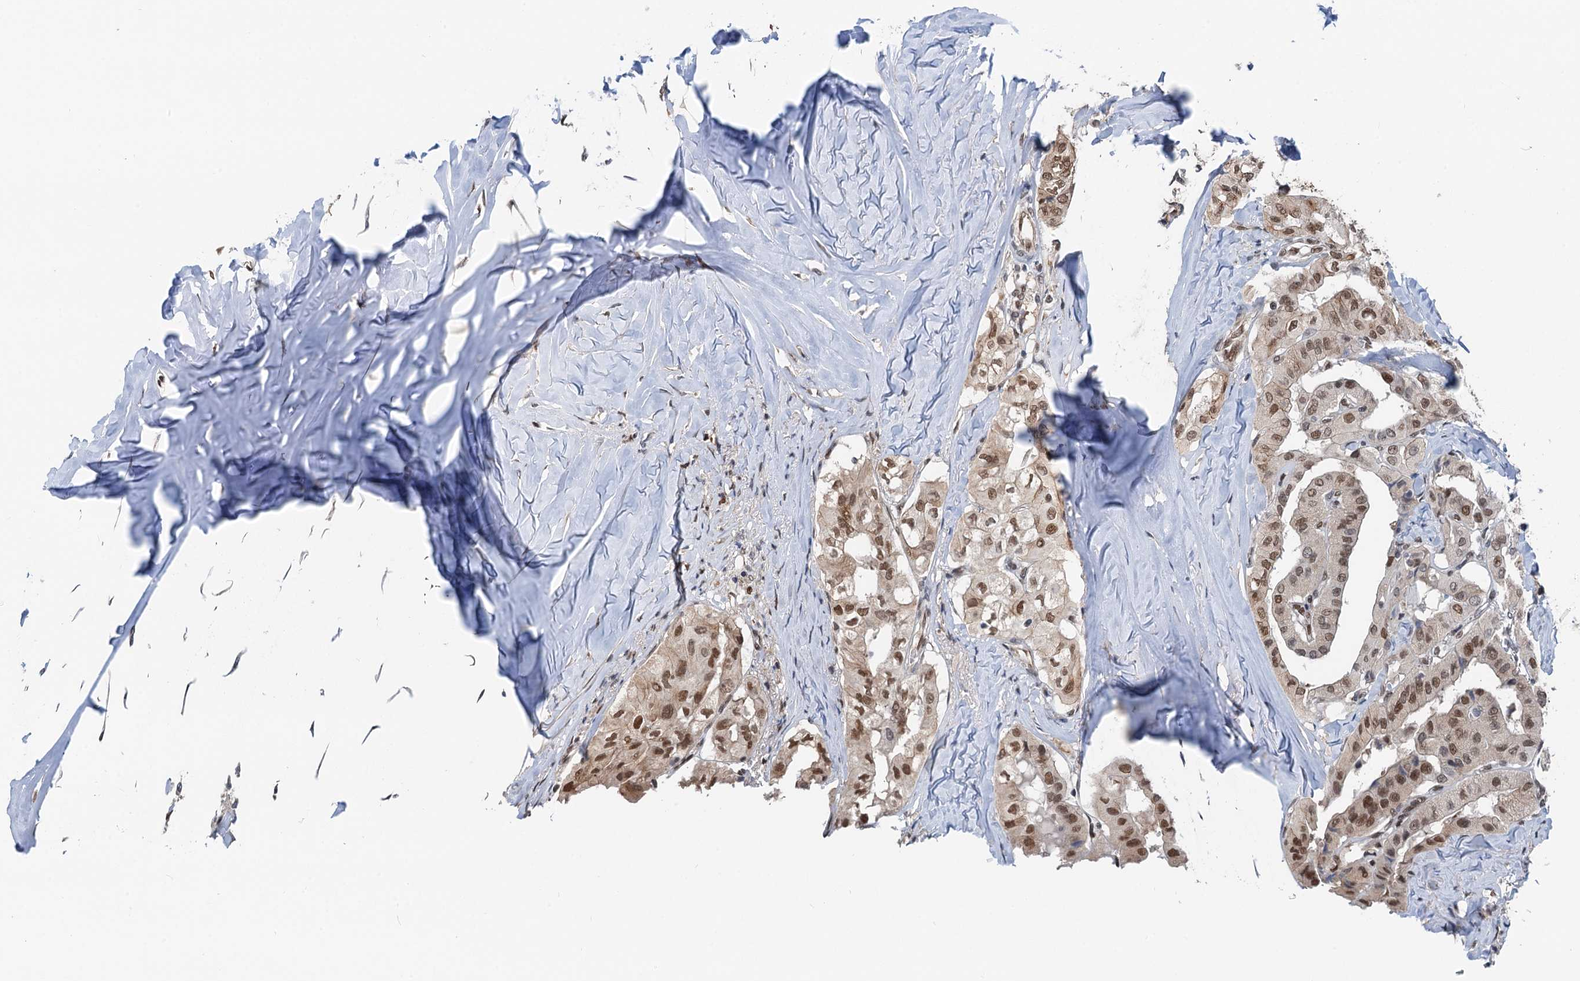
{"staining": {"intensity": "moderate", "quantity": ">75%", "location": "nuclear"}, "tissue": "thyroid cancer", "cell_type": "Tumor cells", "image_type": "cancer", "snomed": [{"axis": "morphology", "description": "Papillary adenocarcinoma, NOS"}, {"axis": "topography", "description": "Thyroid gland"}], "caption": "Immunohistochemical staining of thyroid cancer (papillary adenocarcinoma) exhibits medium levels of moderate nuclear positivity in about >75% of tumor cells. (DAB IHC with brightfield microscopy, high magnification).", "gene": "CFDP1", "patient": {"sex": "female", "age": 59}}